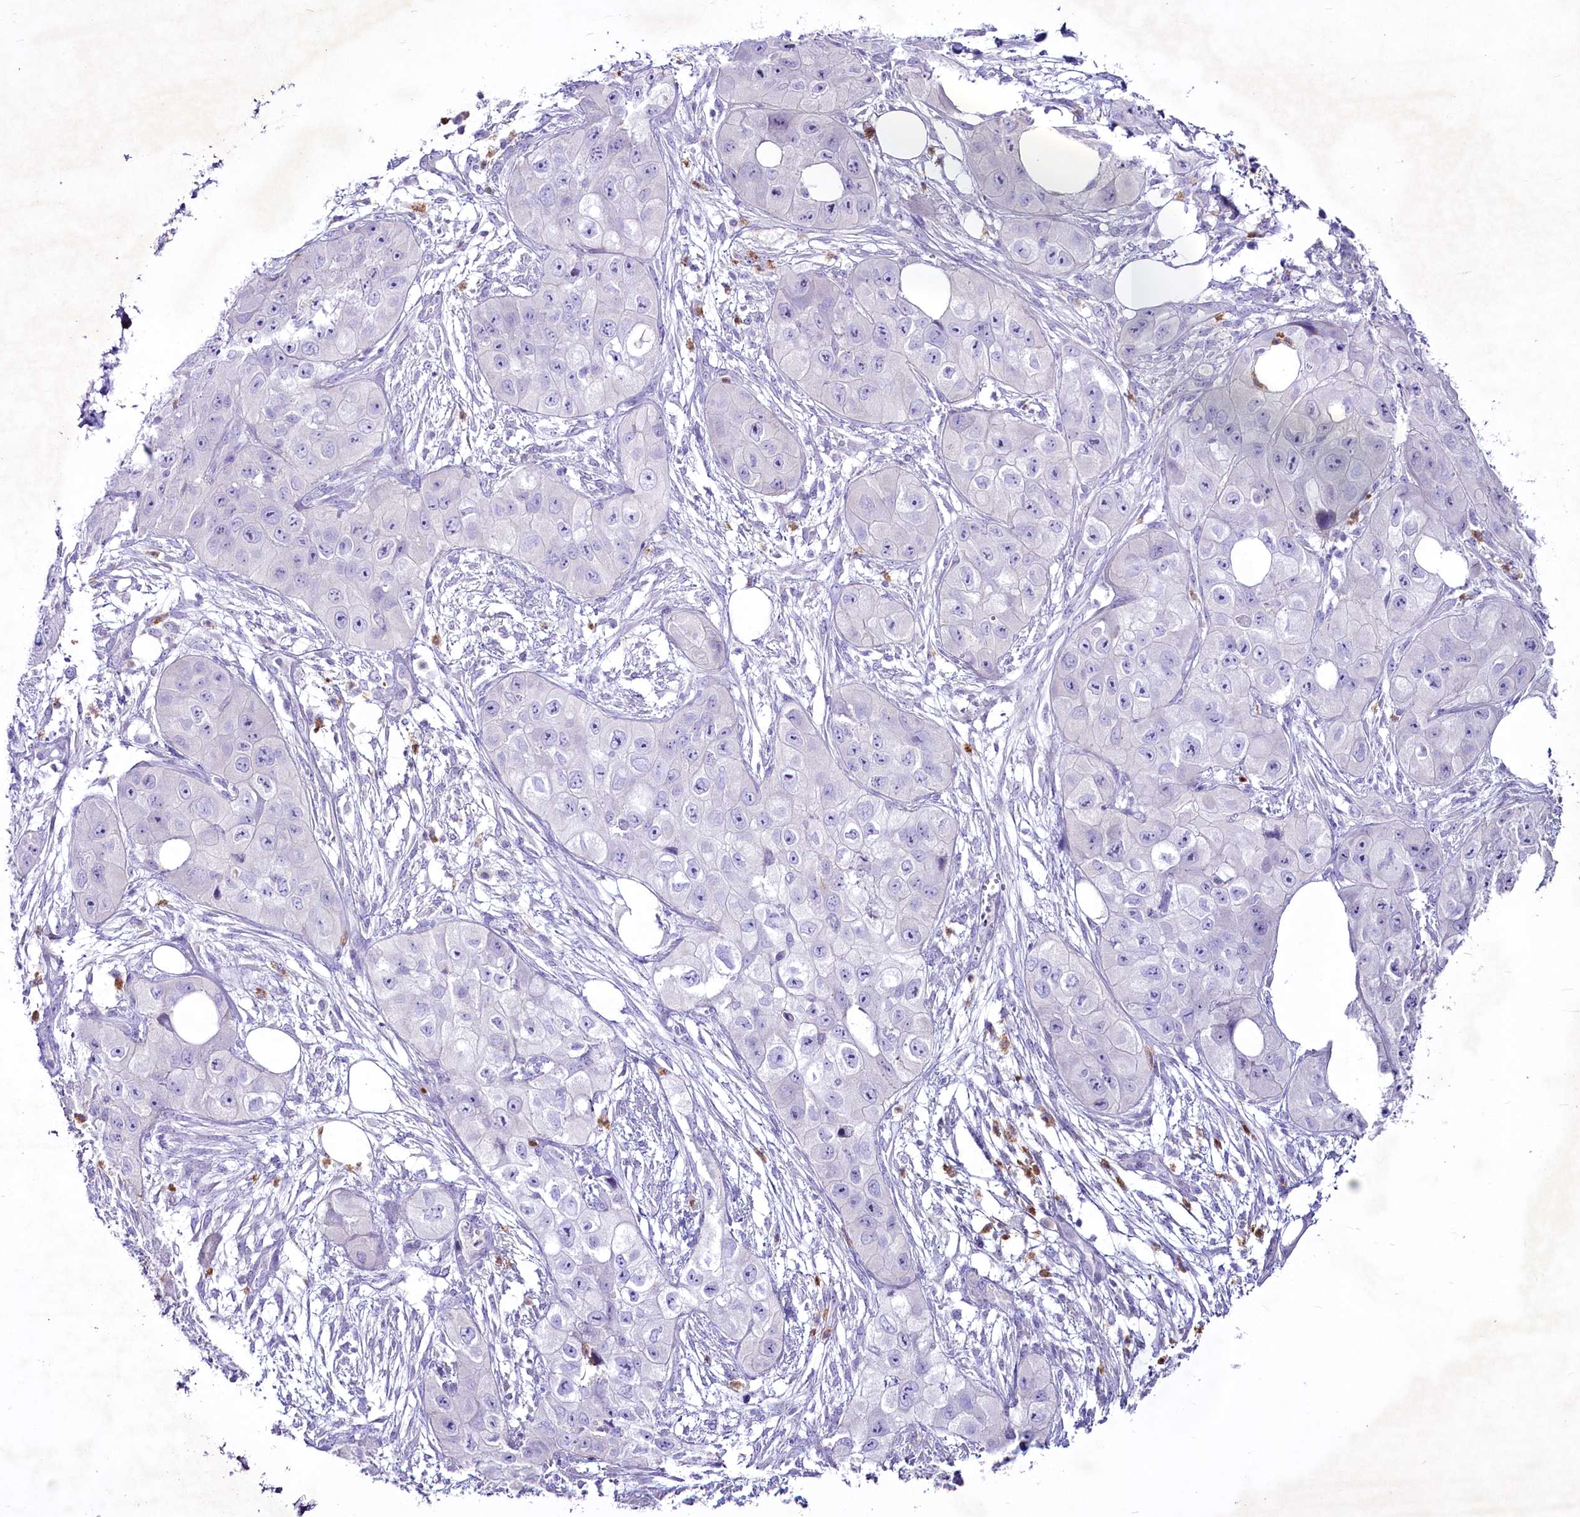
{"staining": {"intensity": "negative", "quantity": "none", "location": "none"}, "tissue": "skin cancer", "cell_type": "Tumor cells", "image_type": "cancer", "snomed": [{"axis": "morphology", "description": "Squamous cell carcinoma, NOS"}, {"axis": "topography", "description": "Skin"}, {"axis": "topography", "description": "Subcutis"}], "caption": "Immunohistochemical staining of human skin cancer displays no significant positivity in tumor cells.", "gene": "FAM209B", "patient": {"sex": "male", "age": 73}}